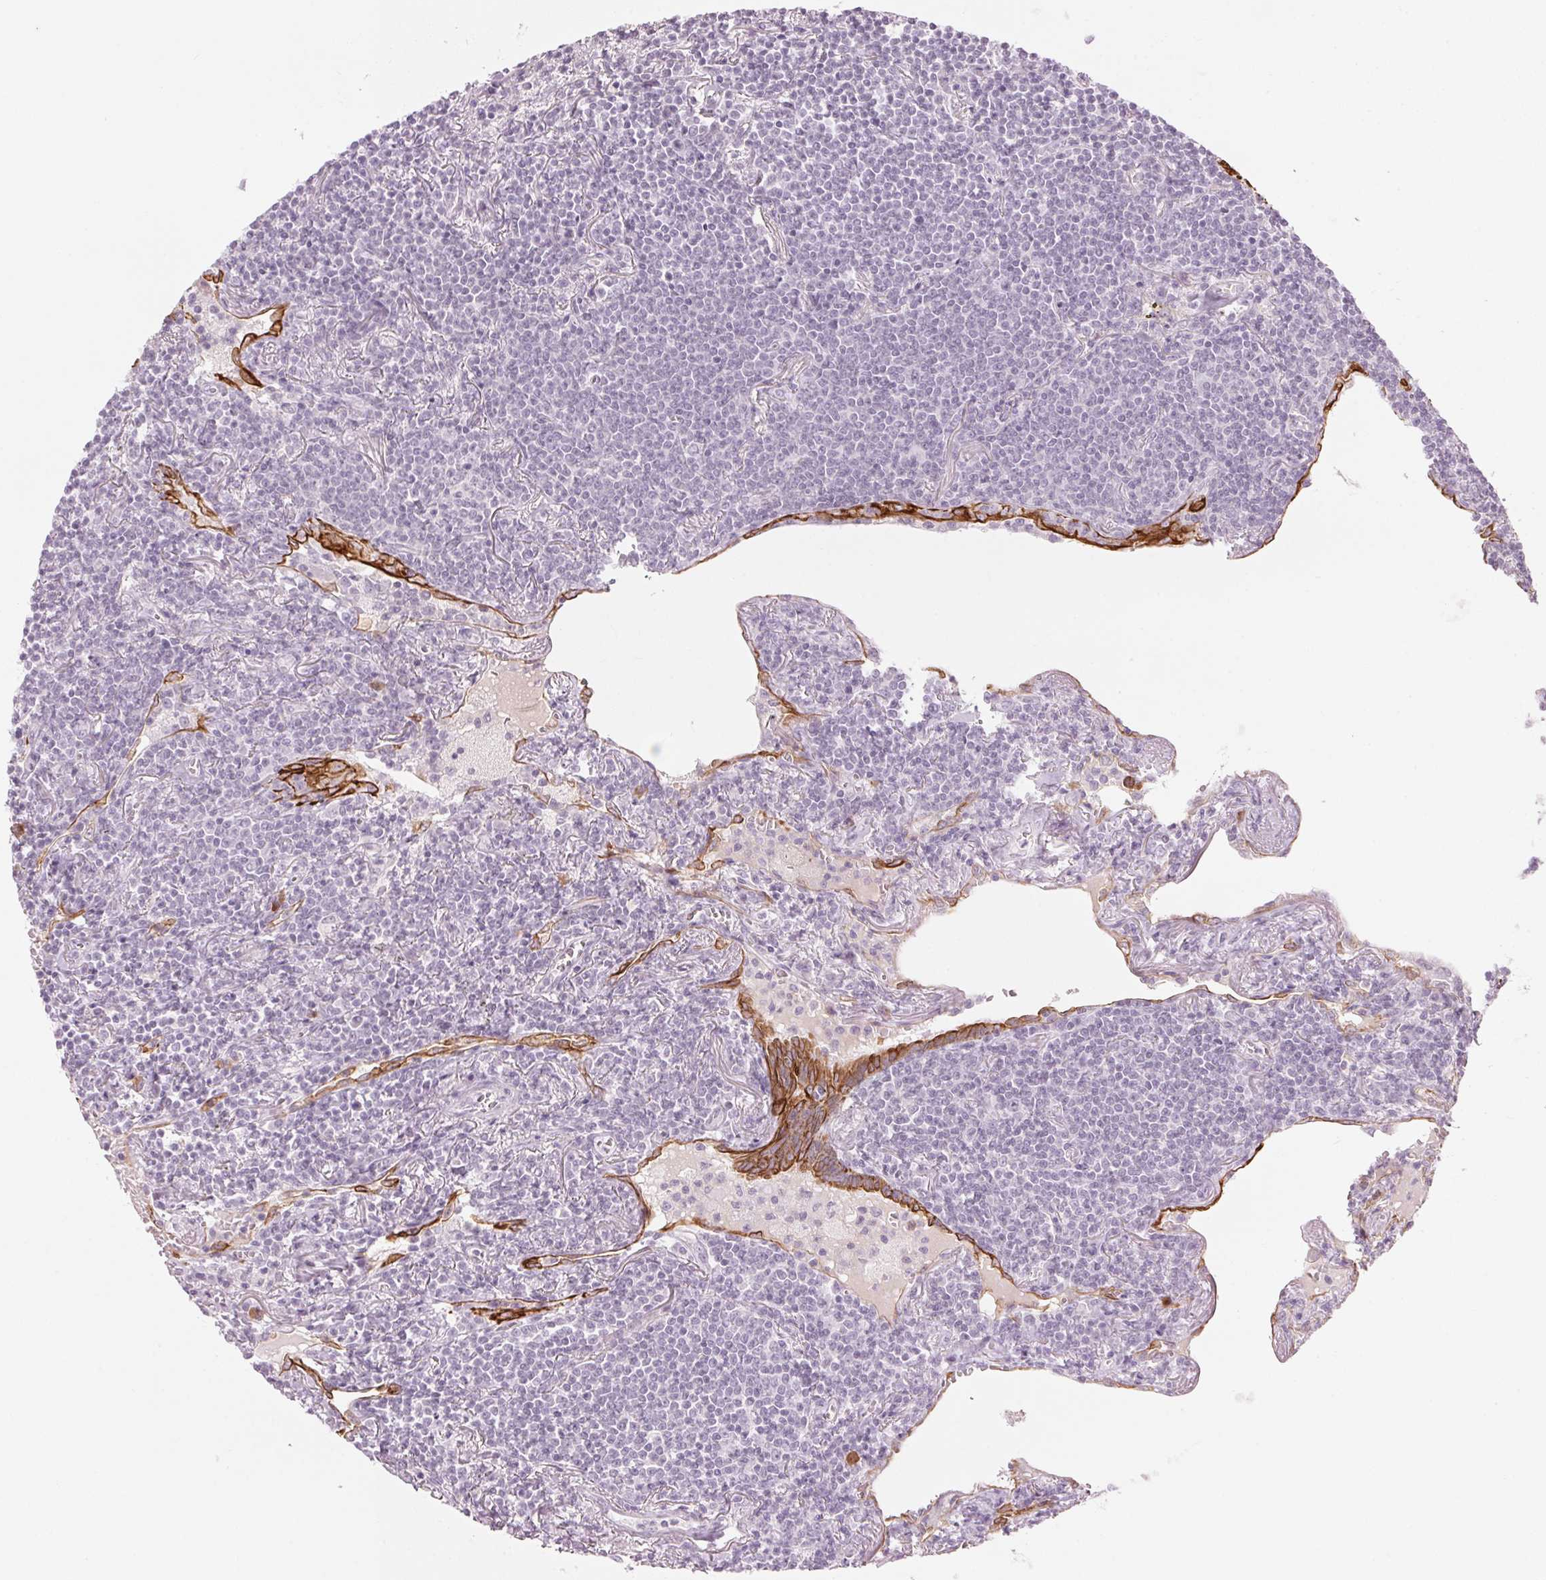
{"staining": {"intensity": "negative", "quantity": "none", "location": "none"}, "tissue": "lymphoma", "cell_type": "Tumor cells", "image_type": "cancer", "snomed": [{"axis": "morphology", "description": "Malignant lymphoma, non-Hodgkin's type, Low grade"}, {"axis": "topography", "description": "Lung"}], "caption": "The immunohistochemistry micrograph has no significant expression in tumor cells of malignant lymphoma, non-Hodgkin's type (low-grade) tissue.", "gene": "SCTR", "patient": {"sex": "female", "age": 71}}